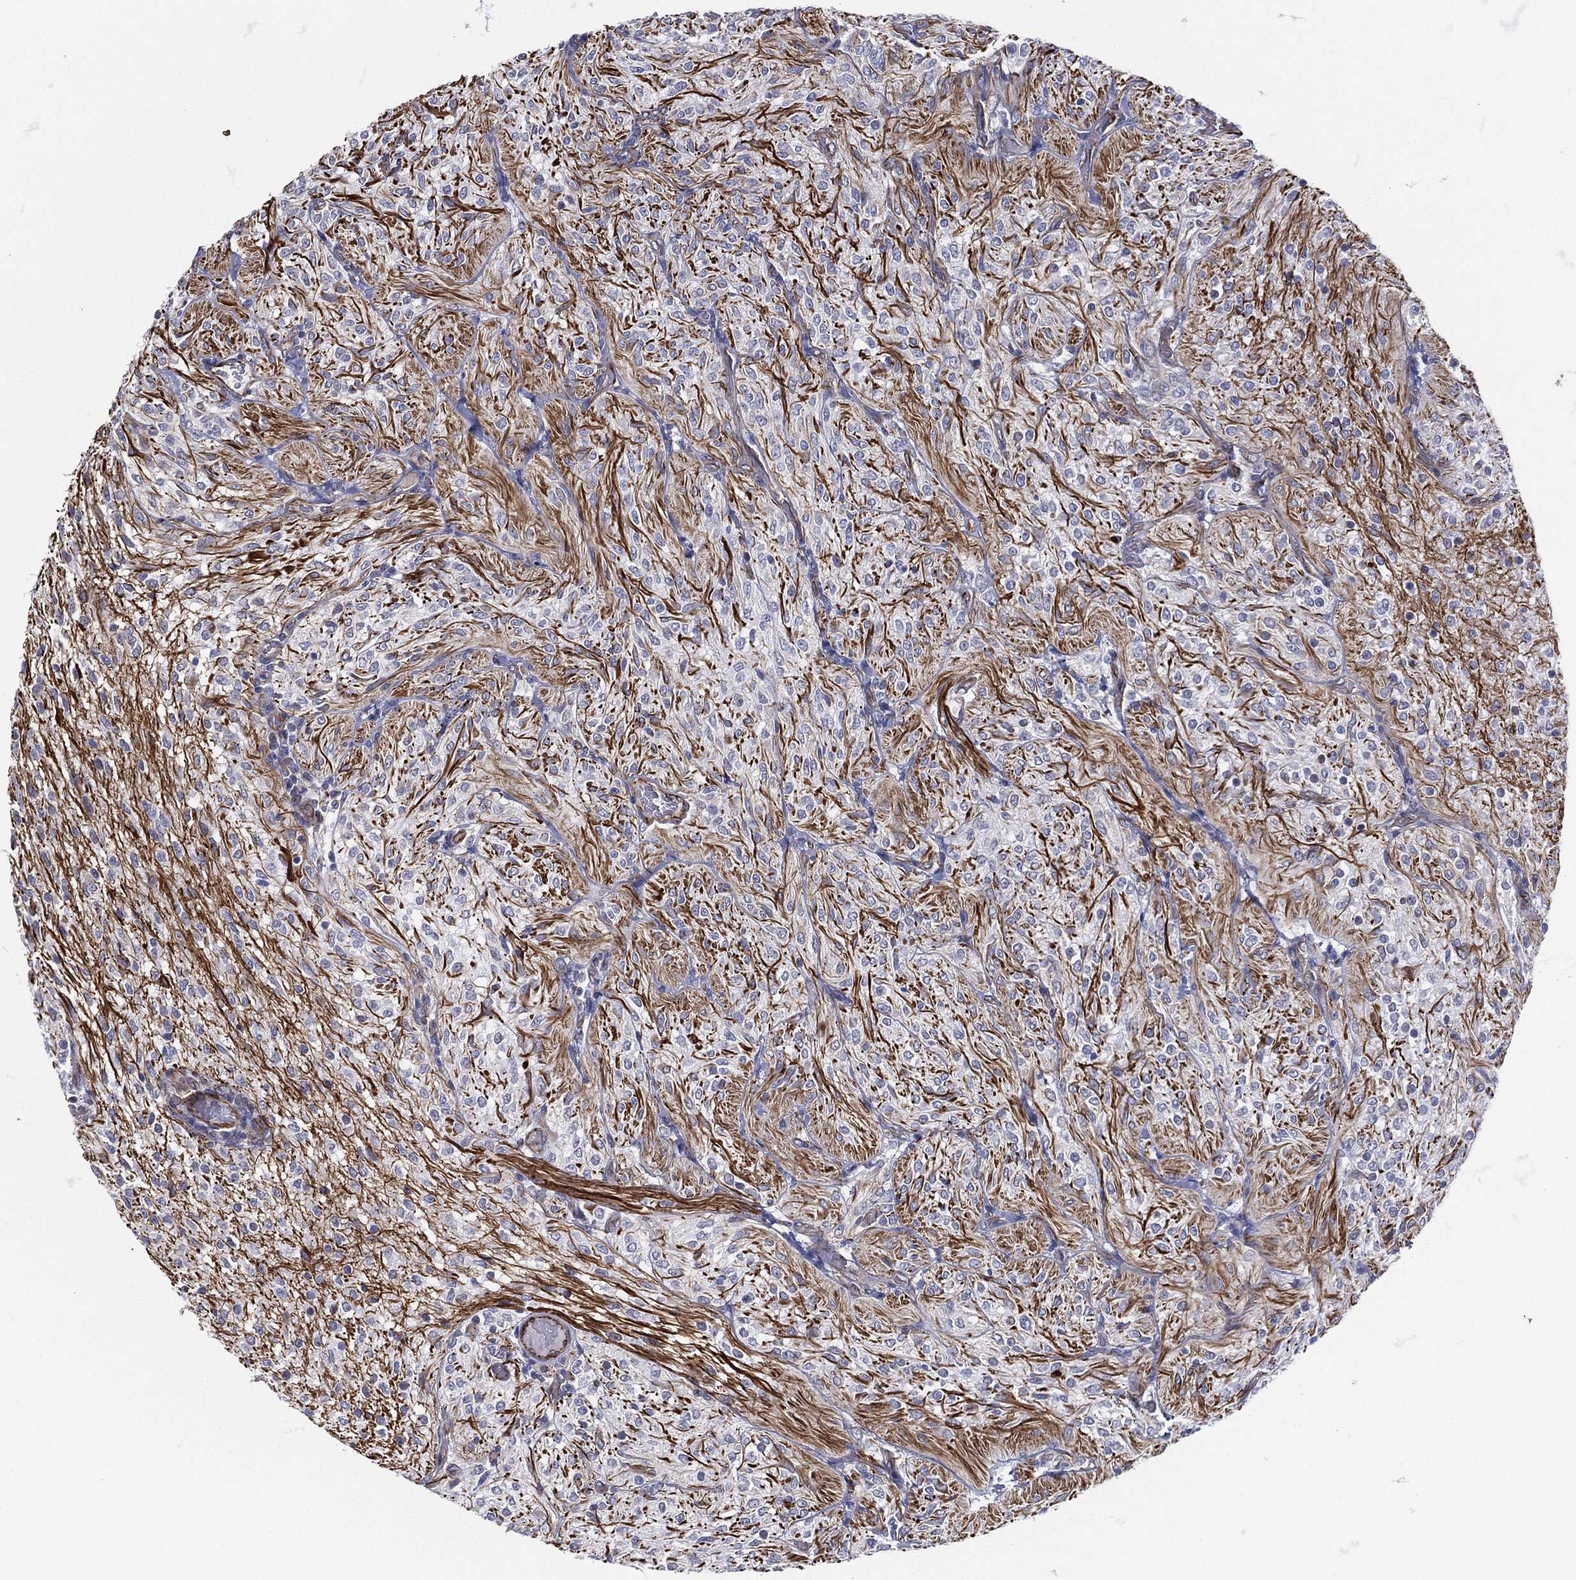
{"staining": {"intensity": "negative", "quantity": "none", "location": "none"}, "tissue": "glioma", "cell_type": "Tumor cells", "image_type": "cancer", "snomed": [{"axis": "morphology", "description": "Glioma, malignant, Low grade"}, {"axis": "topography", "description": "Brain"}], "caption": "A photomicrograph of human glioma is negative for staining in tumor cells.", "gene": "MAS1", "patient": {"sex": "male", "age": 3}}